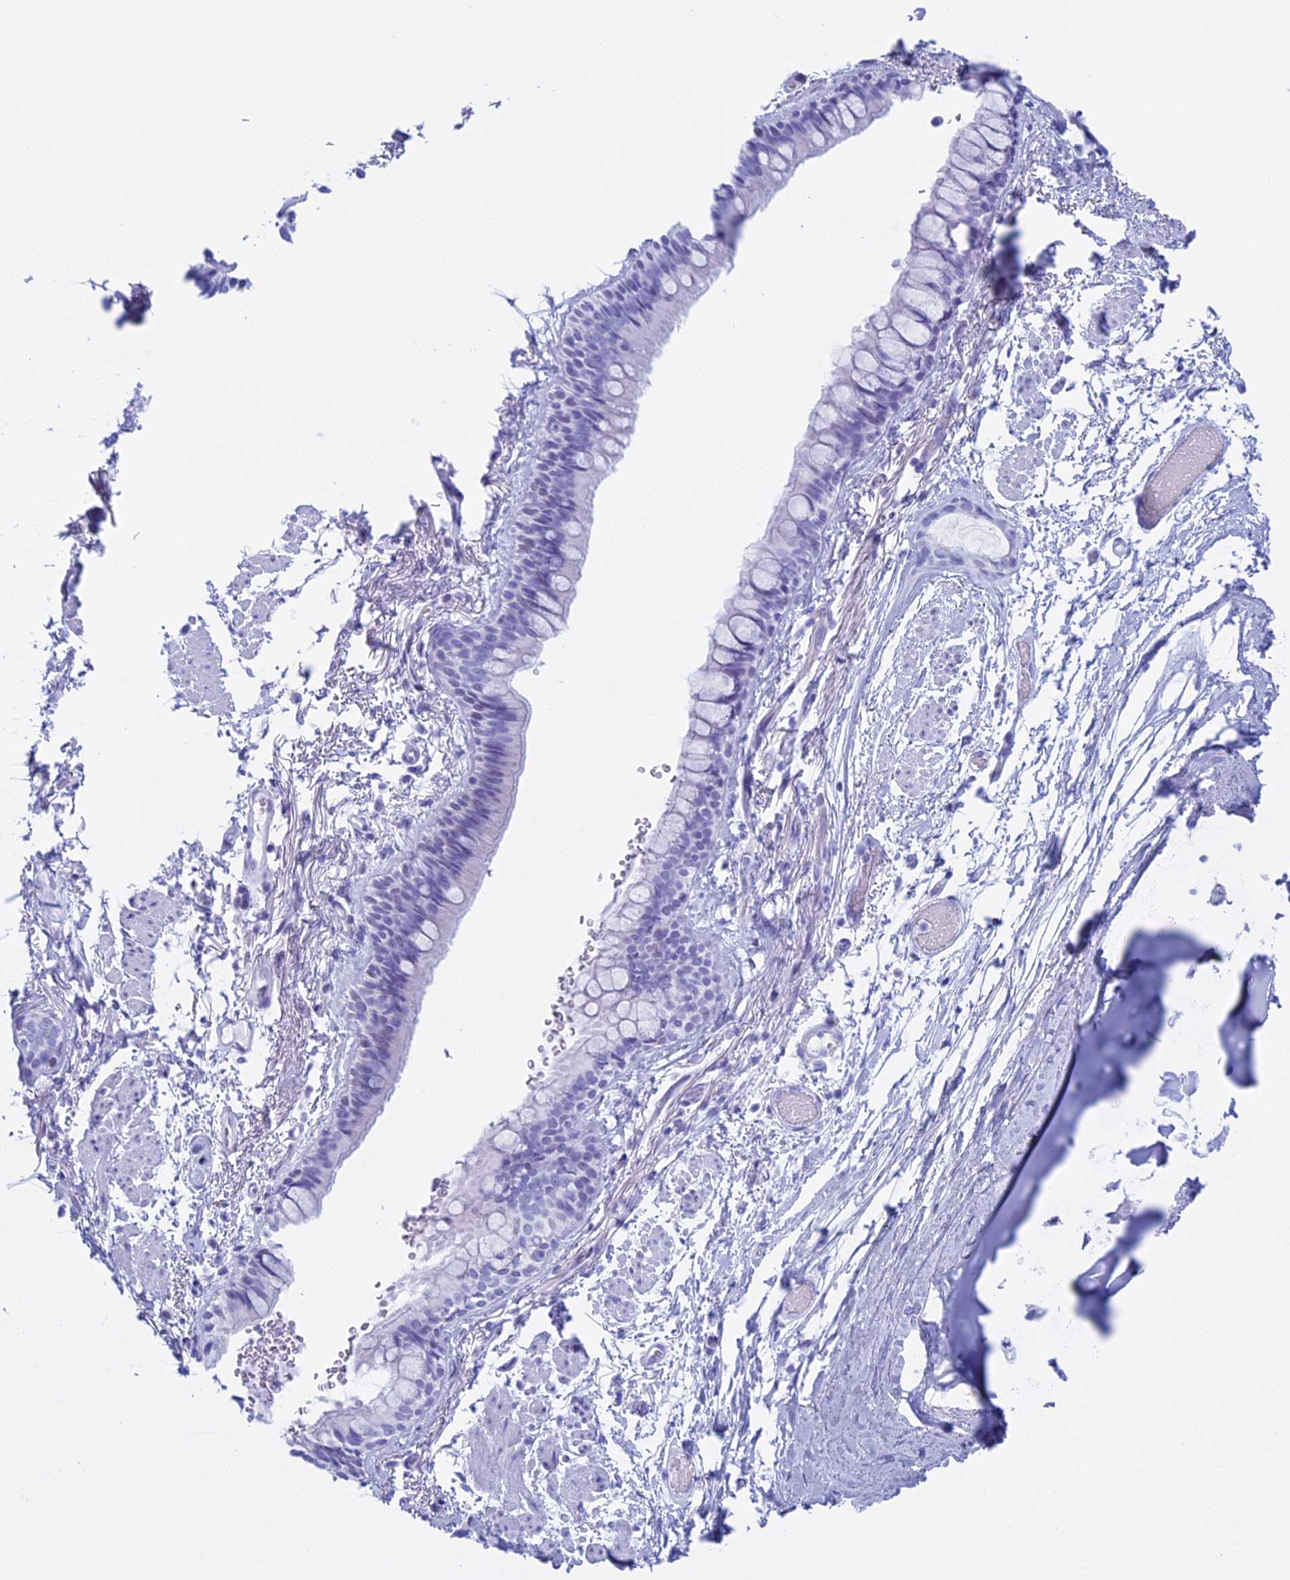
{"staining": {"intensity": "negative", "quantity": "none", "location": "none"}, "tissue": "bronchus", "cell_type": "Respiratory epithelial cells", "image_type": "normal", "snomed": [{"axis": "morphology", "description": "Normal tissue, NOS"}, {"axis": "topography", "description": "Cartilage tissue"}], "caption": "Protein analysis of unremarkable bronchus reveals no significant positivity in respiratory epithelial cells.", "gene": "KCTD21", "patient": {"sex": "male", "age": 63}}